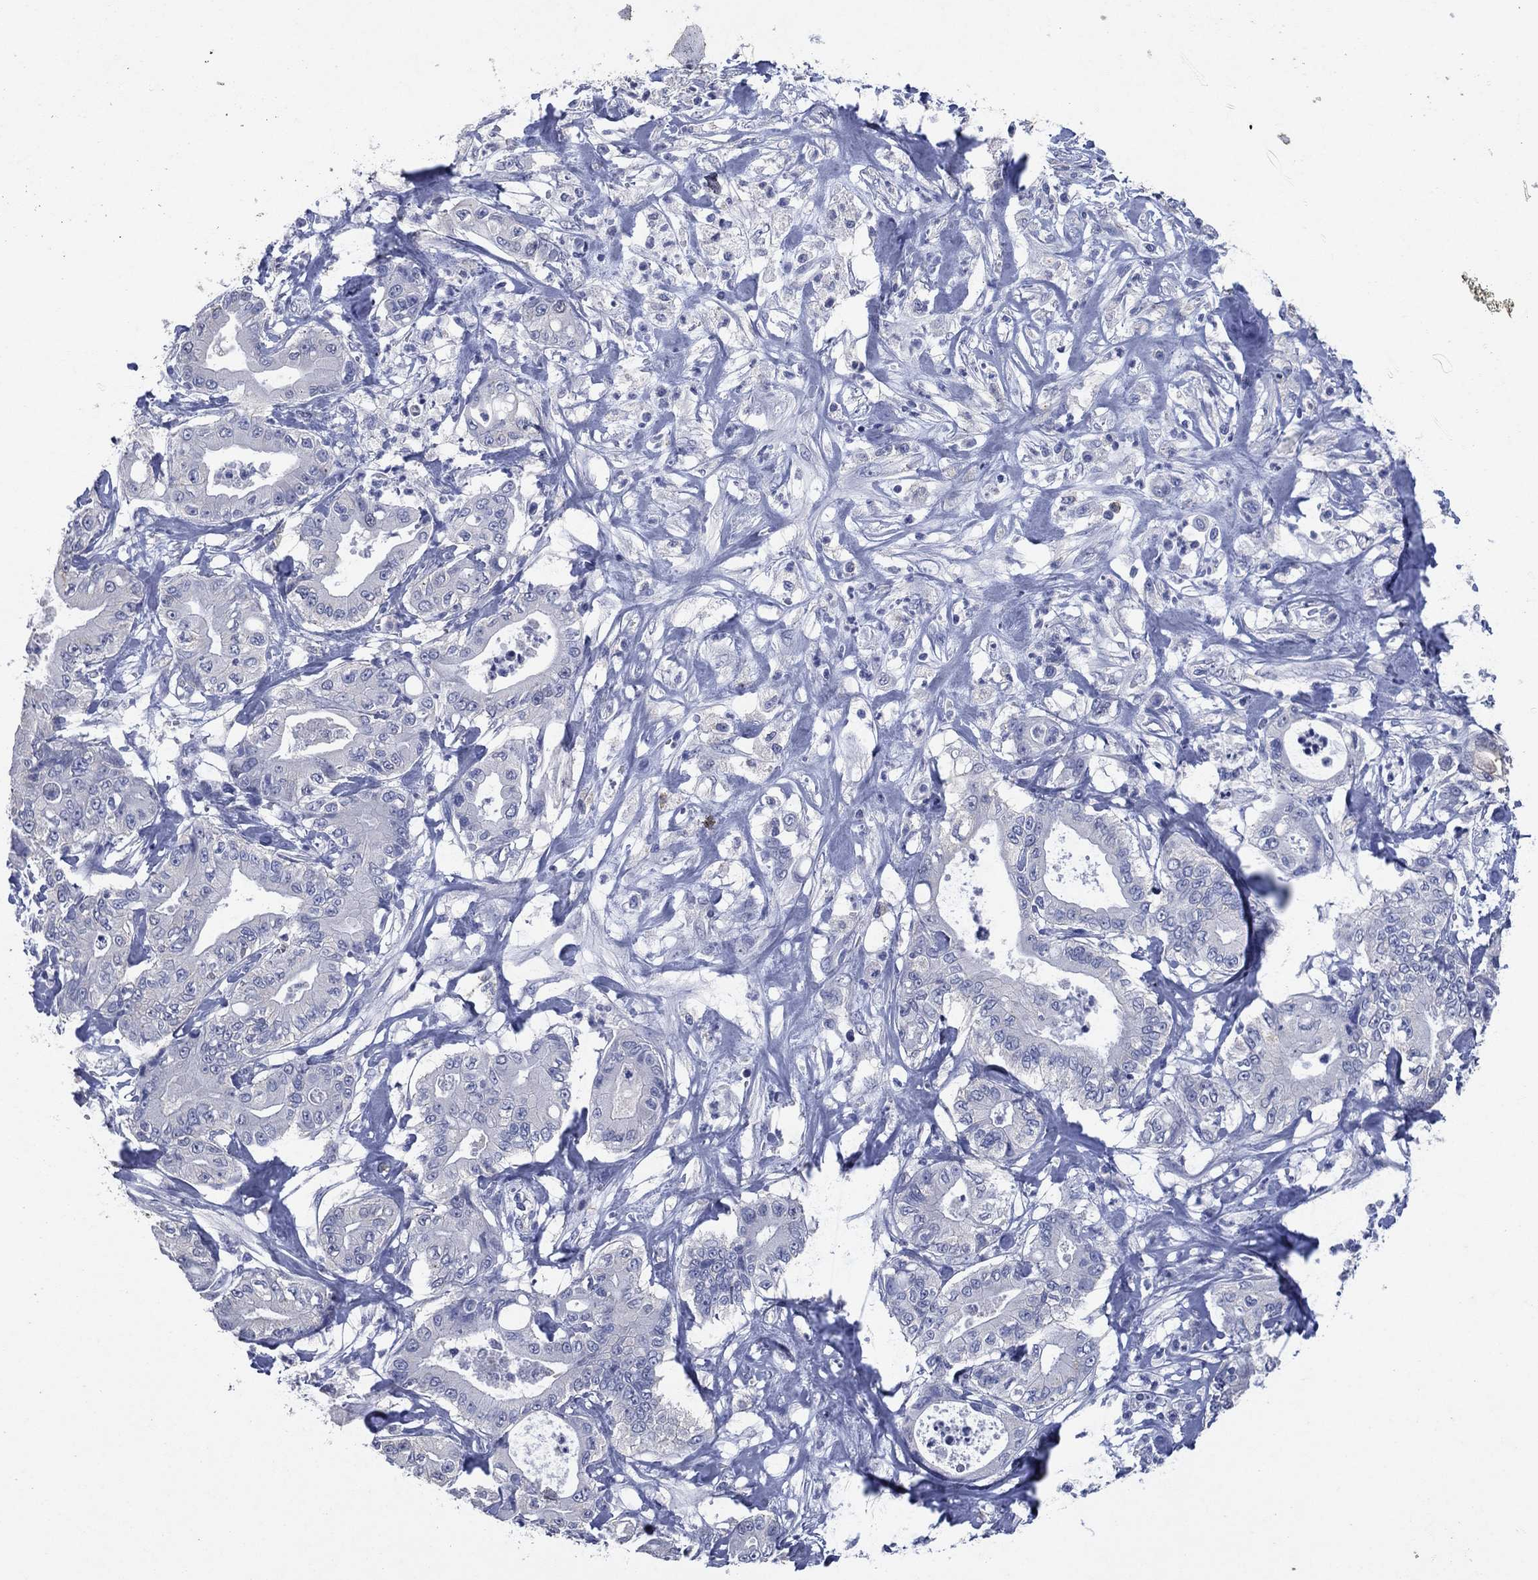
{"staining": {"intensity": "negative", "quantity": "none", "location": "none"}, "tissue": "pancreatic cancer", "cell_type": "Tumor cells", "image_type": "cancer", "snomed": [{"axis": "morphology", "description": "Adenocarcinoma, NOS"}, {"axis": "topography", "description": "Pancreas"}], "caption": "Human pancreatic cancer stained for a protein using IHC reveals no positivity in tumor cells.", "gene": "FSCN2", "patient": {"sex": "male", "age": 71}}